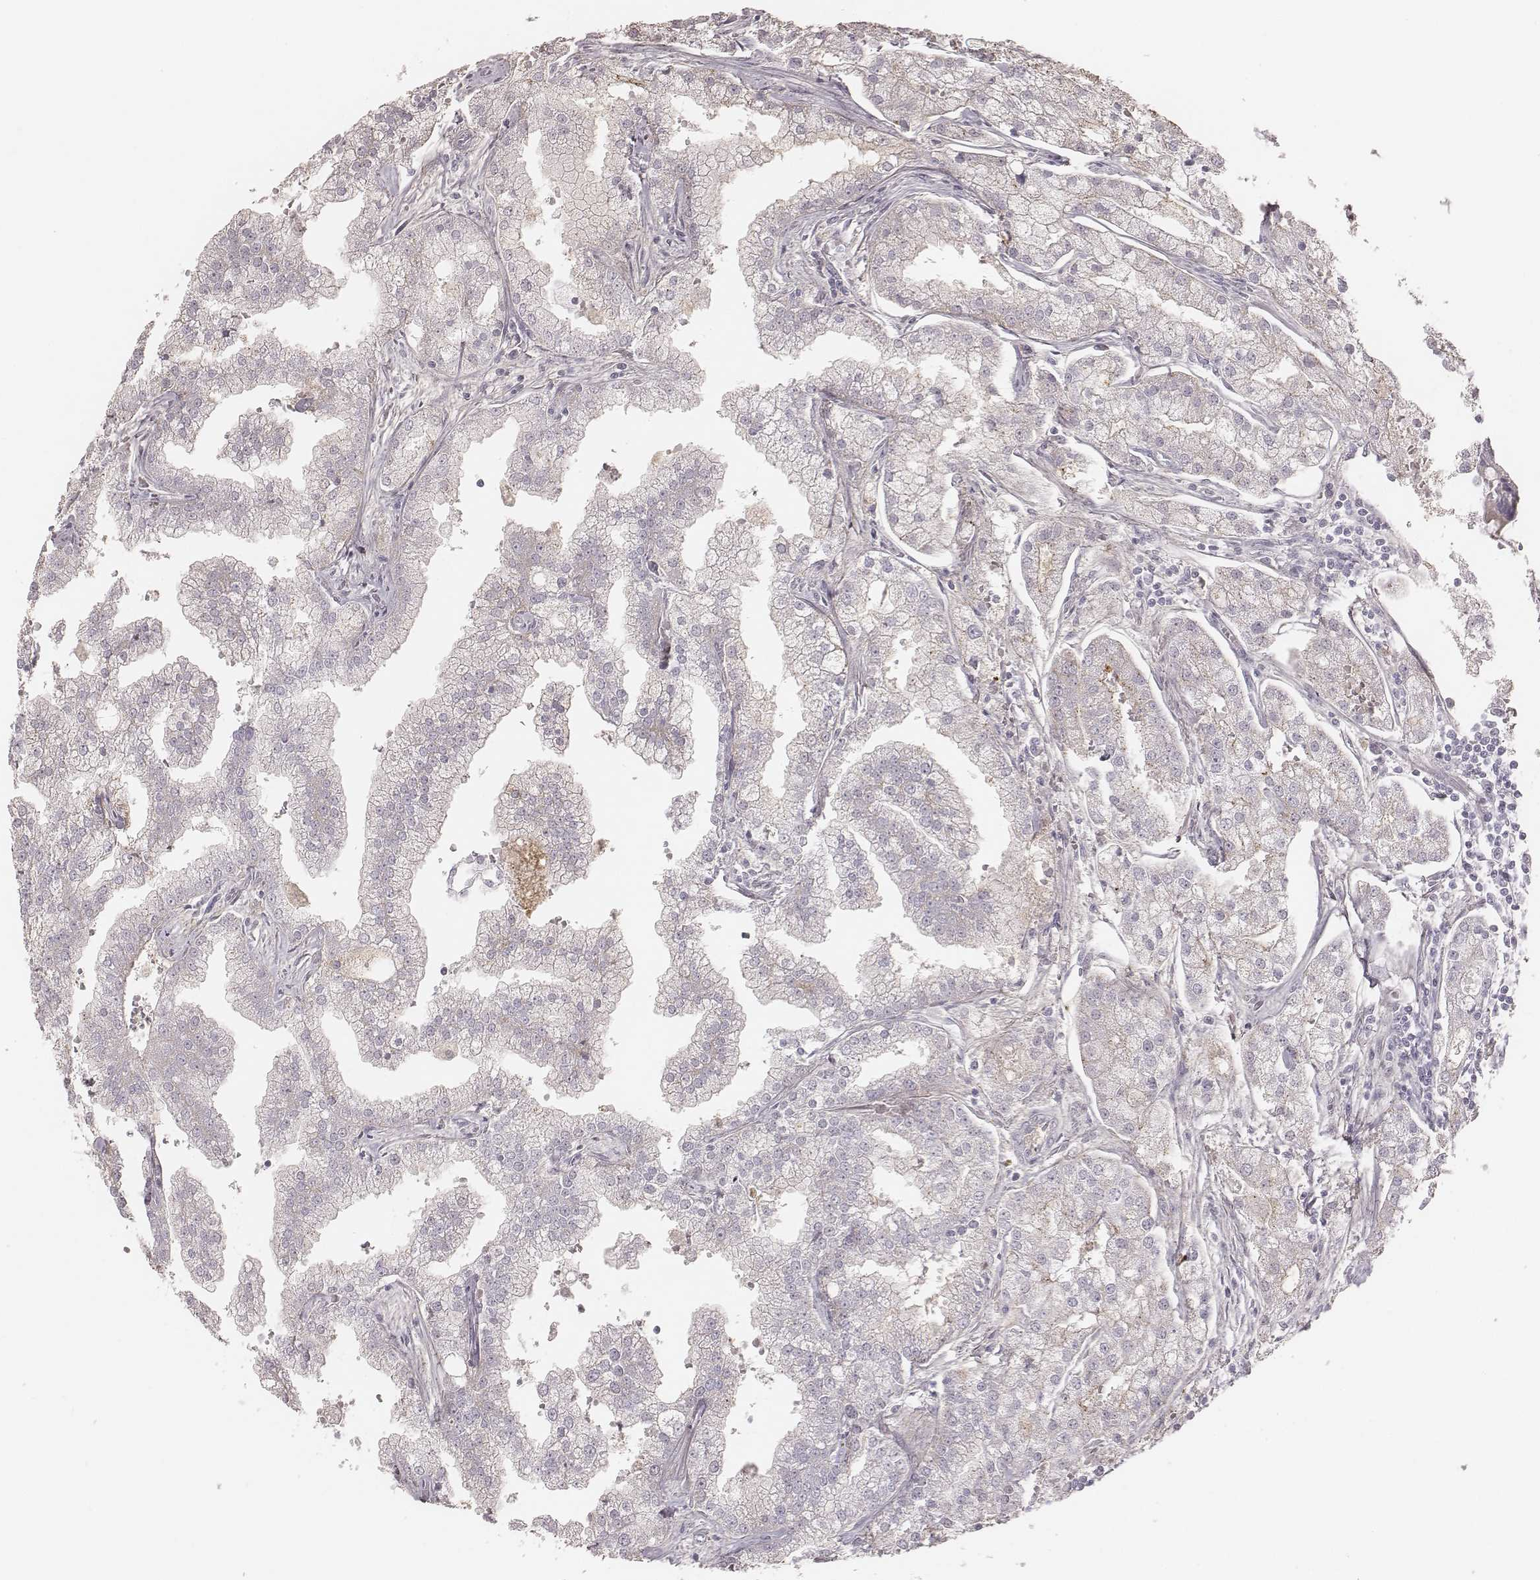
{"staining": {"intensity": "weak", "quantity": "<25%", "location": "cytoplasmic/membranous"}, "tissue": "prostate cancer", "cell_type": "Tumor cells", "image_type": "cancer", "snomed": [{"axis": "morphology", "description": "Adenocarcinoma, NOS"}, {"axis": "topography", "description": "Prostate"}], "caption": "This micrograph is of prostate cancer (adenocarcinoma) stained with immunohistochemistry (IHC) to label a protein in brown with the nuclei are counter-stained blue. There is no staining in tumor cells.", "gene": "SMIM24", "patient": {"sex": "male", "age": 70}}